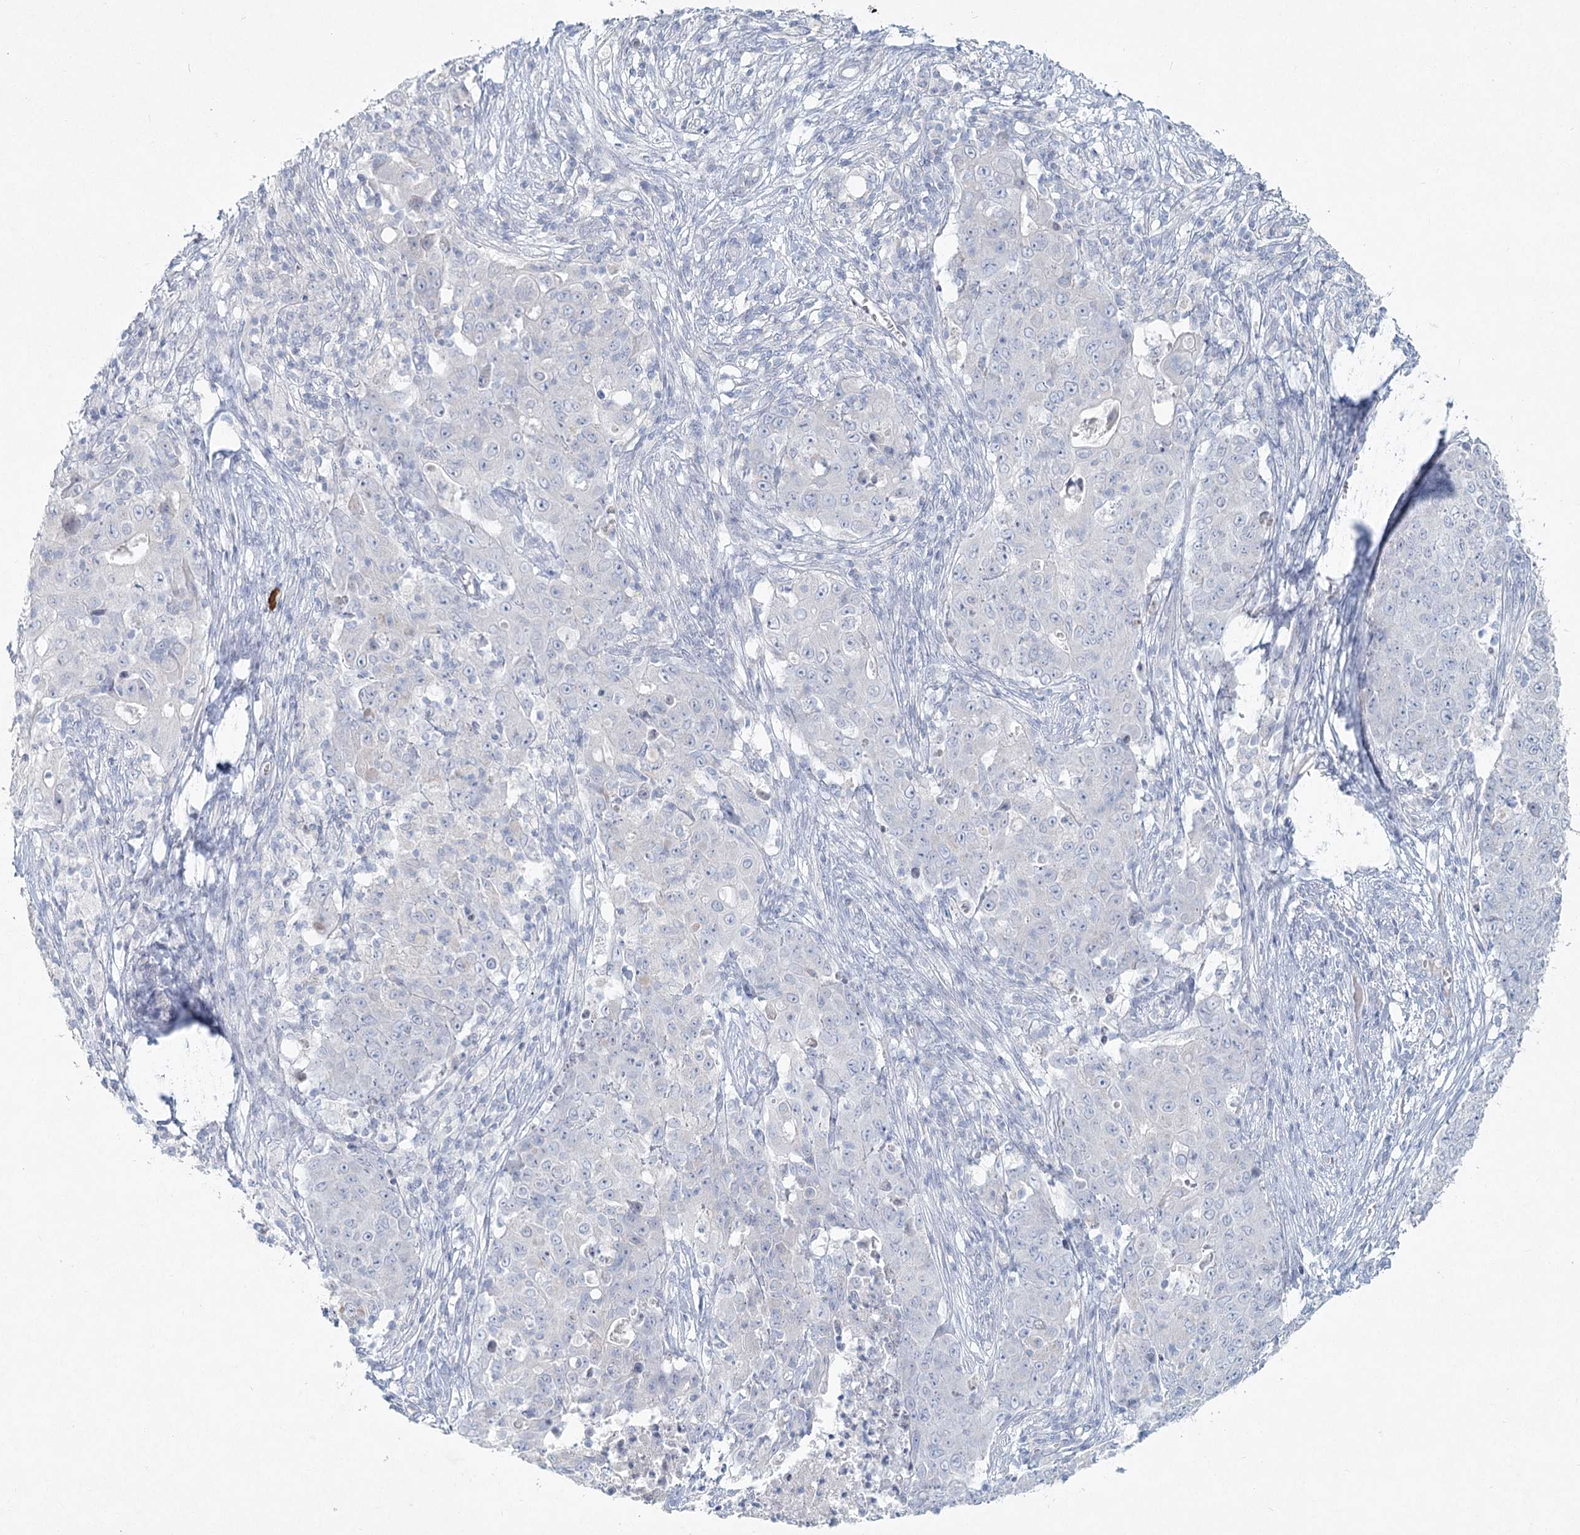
{"staining": {"intensity": "negative", "quantity": "none", "location": "none"}, "tissue": "ovarian cancer", "cell_type": "Tumor cells", "image_type": "cancer", "snomed": [{"axis": "morphology", "description": "Carcinoma, endometroid"}, {"axis": "topography", "description": "Ovary"}], "caption": "Immunohistochemistry of ovarian endometroid carcinoma displays no expression in tumor cells.", "gene": "LRP2BP", "patient": {"sex": "female", "age": 42}}